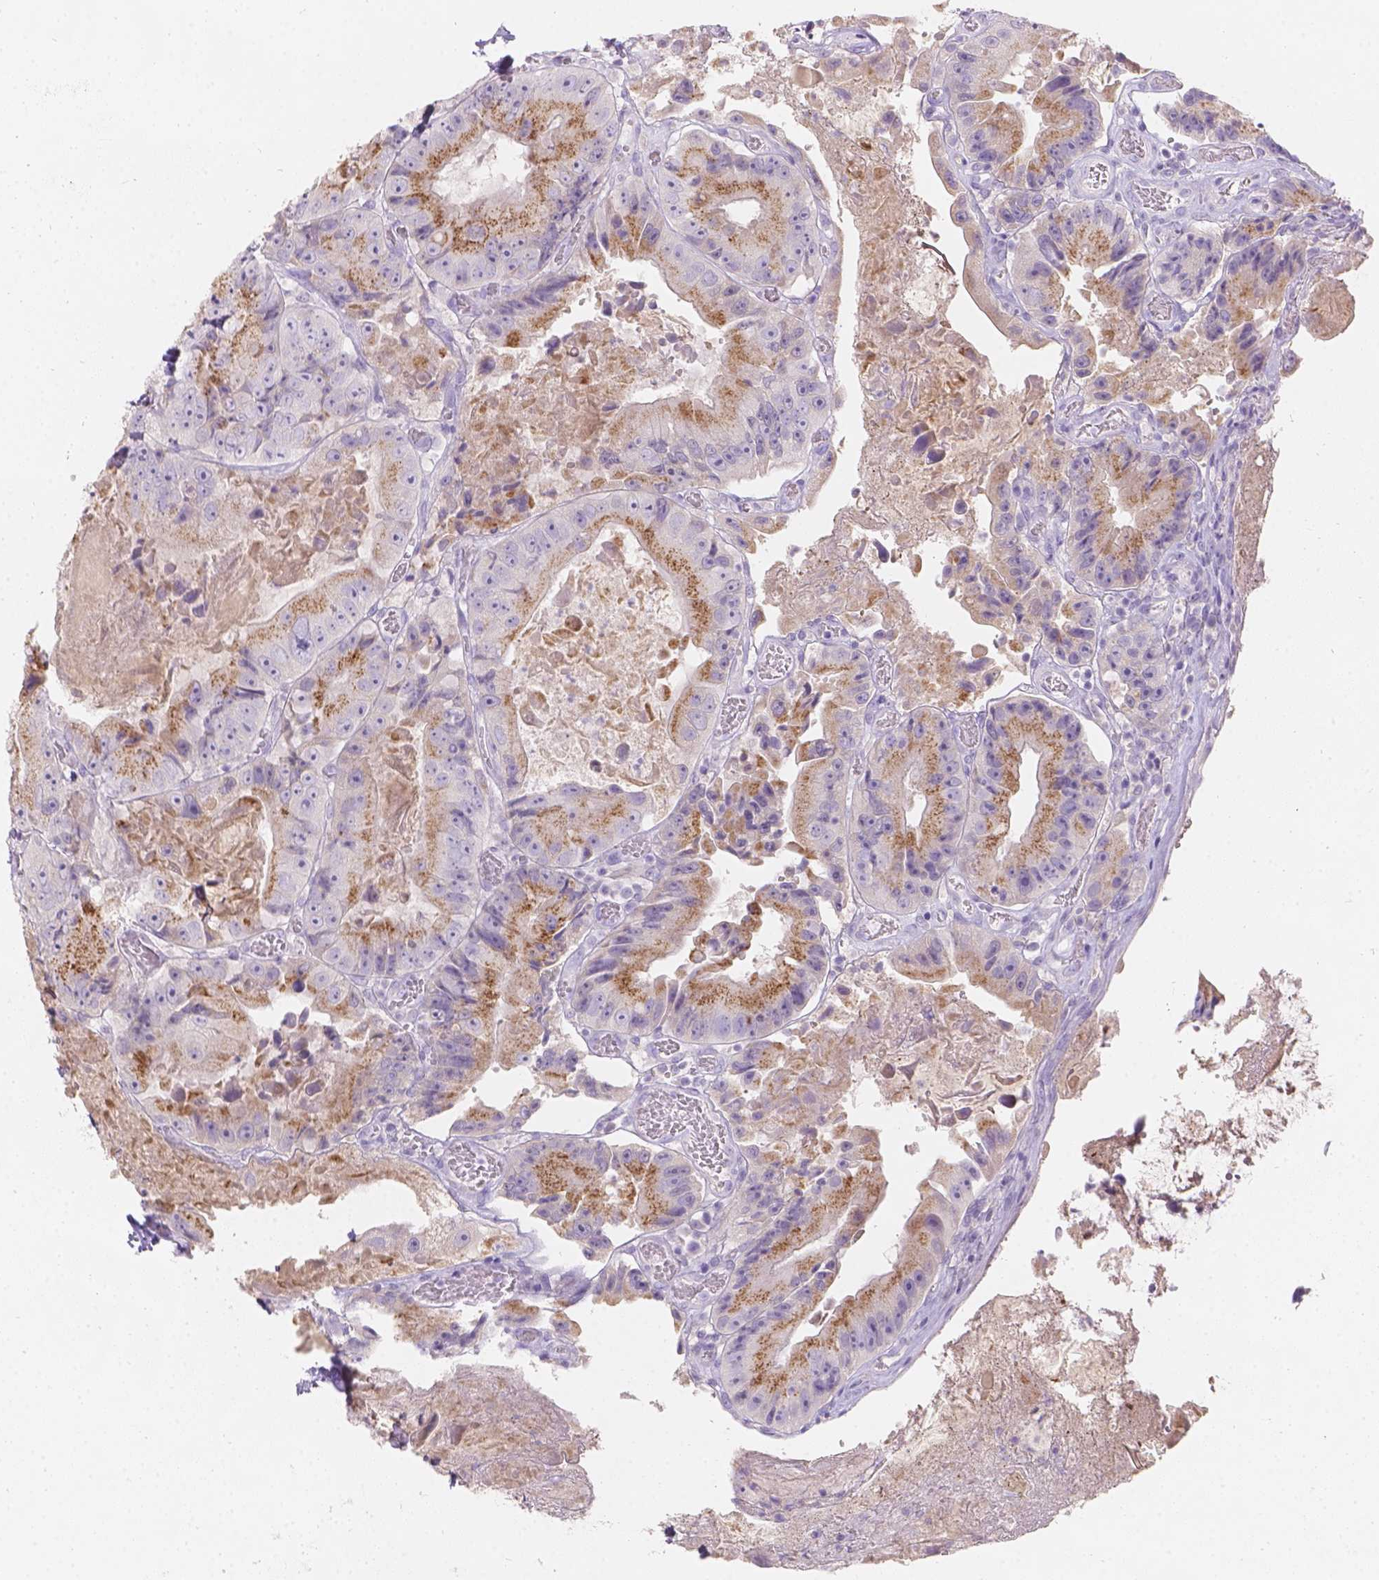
{"staining": {"intensity": "moderate", "quantity": "25%-75%", "location": "cytoplasmic/membranous"}, "tissue": "colorectal cancer", "cell_type": "Tumor cells", "image_type": "cancer", "snomed": [{"axis": "morphology", "description": "Adenocarcinoma, NOS"}, {"axis": "topography", "description": "Colon"}], "caption": "Human adenocarcinoma (colorectal) stained for a protein (brown) demonstrates moderate cytoplasmic/membranous positive staining in approximately 25%-75% of tumor cells.", "gene": "GAL3ST2", "patient": {"sex": "female", "age": 86}}